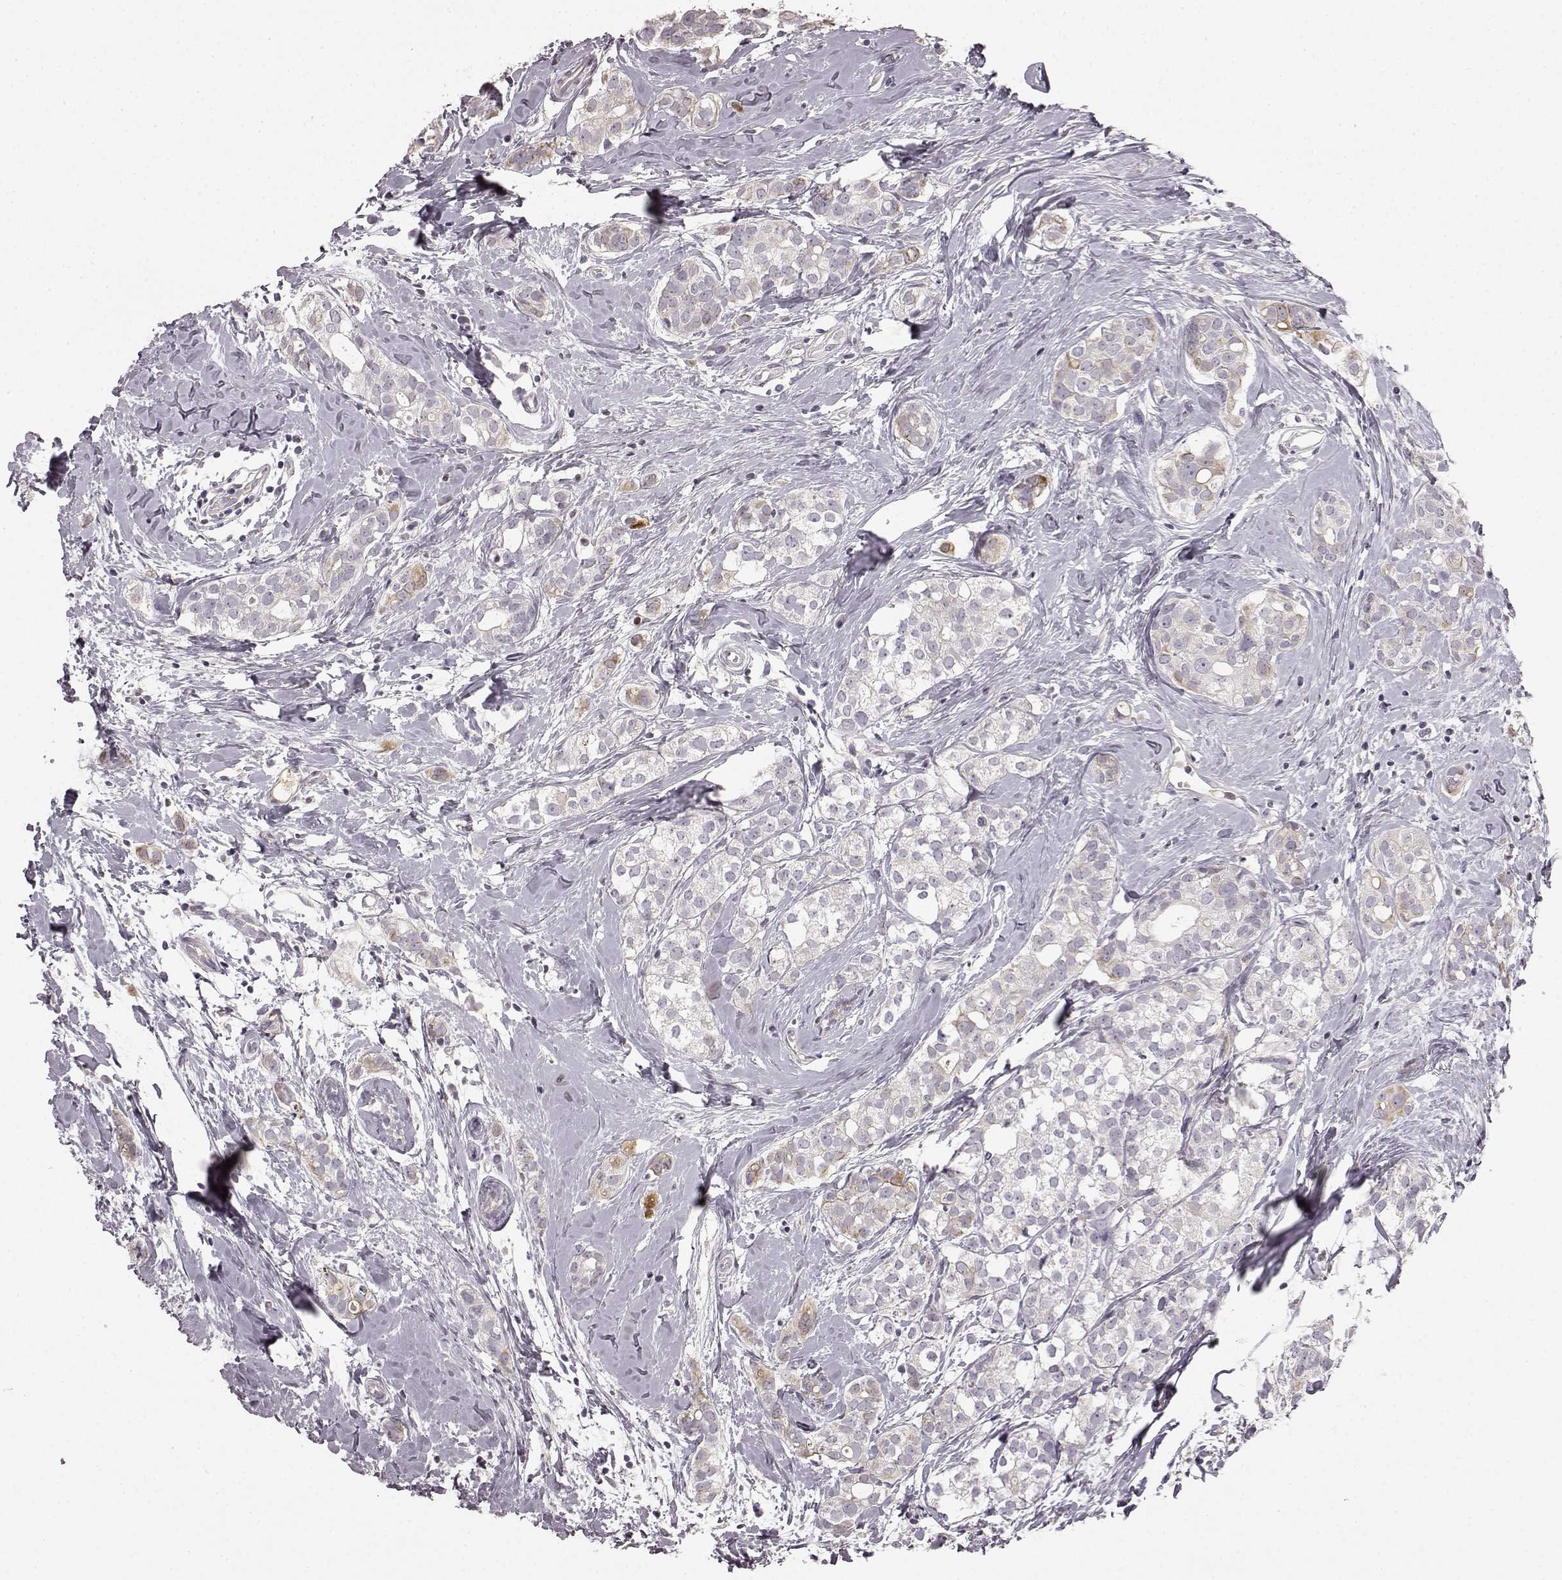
{"staining": {"intensity": "negative", "quantity": "none", "location": "none"}, "tissue": "breast cancer", "cell_type": "Tumor cells", "image_type": "cancer", "snomed": [{"axis": "morphology", "description": "Duct carcinoma"}, {"axis": "topography", "description": "Breast"}], "caption": "This is a image of IHC staining of breast cancer (intraductal carcinoma), which shows no positivity in tumor cells. (DAB immunohistochemistry, high magnification).", "gene": "KRT85", "patient": {"sex": "female", "age": 40}}